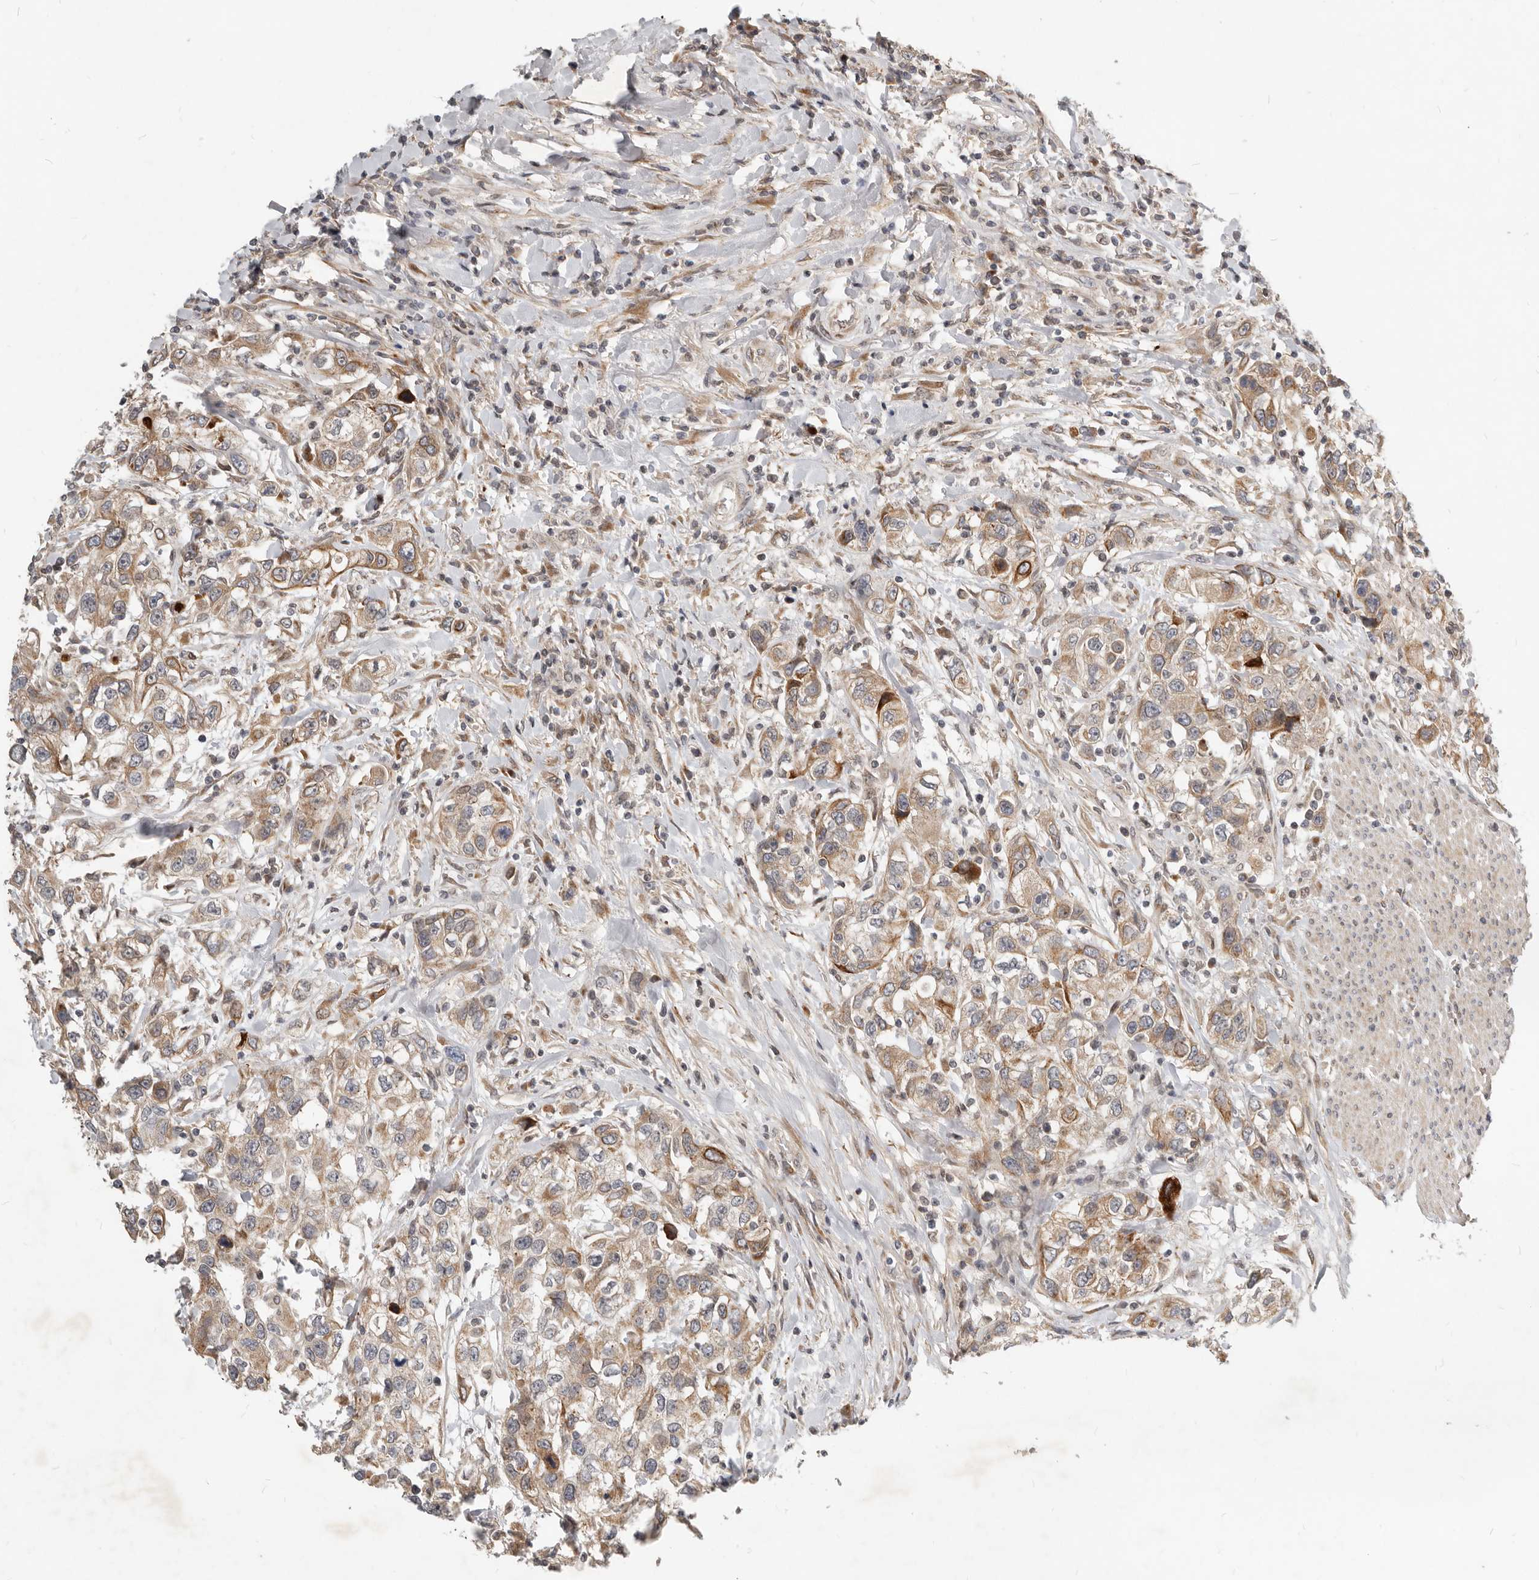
{"staining": {"intensity": "moderate", "quantity": ">75%", "location": "cytoplasmic/membranous"}, "tissue": "urothelial cancer", "cell_type": "Tumor cells", "image_type": "cancer", "snomed": [{"axis": "morphology", "description": "Urothelial carcinoma, High grade"}, {"axis": "topography", "description": "Urinary bladder"}], "caption": "Immunohistochemistry (IHC) photomicrograph of urothelial cancer stained for a protein (brown), which reveals medium levels of moderate cytoplasmic/membranous positivity in about >75% of tumor cells.", "gene": "NPY4R", "patient": {"sex": "female", "age": 80}}